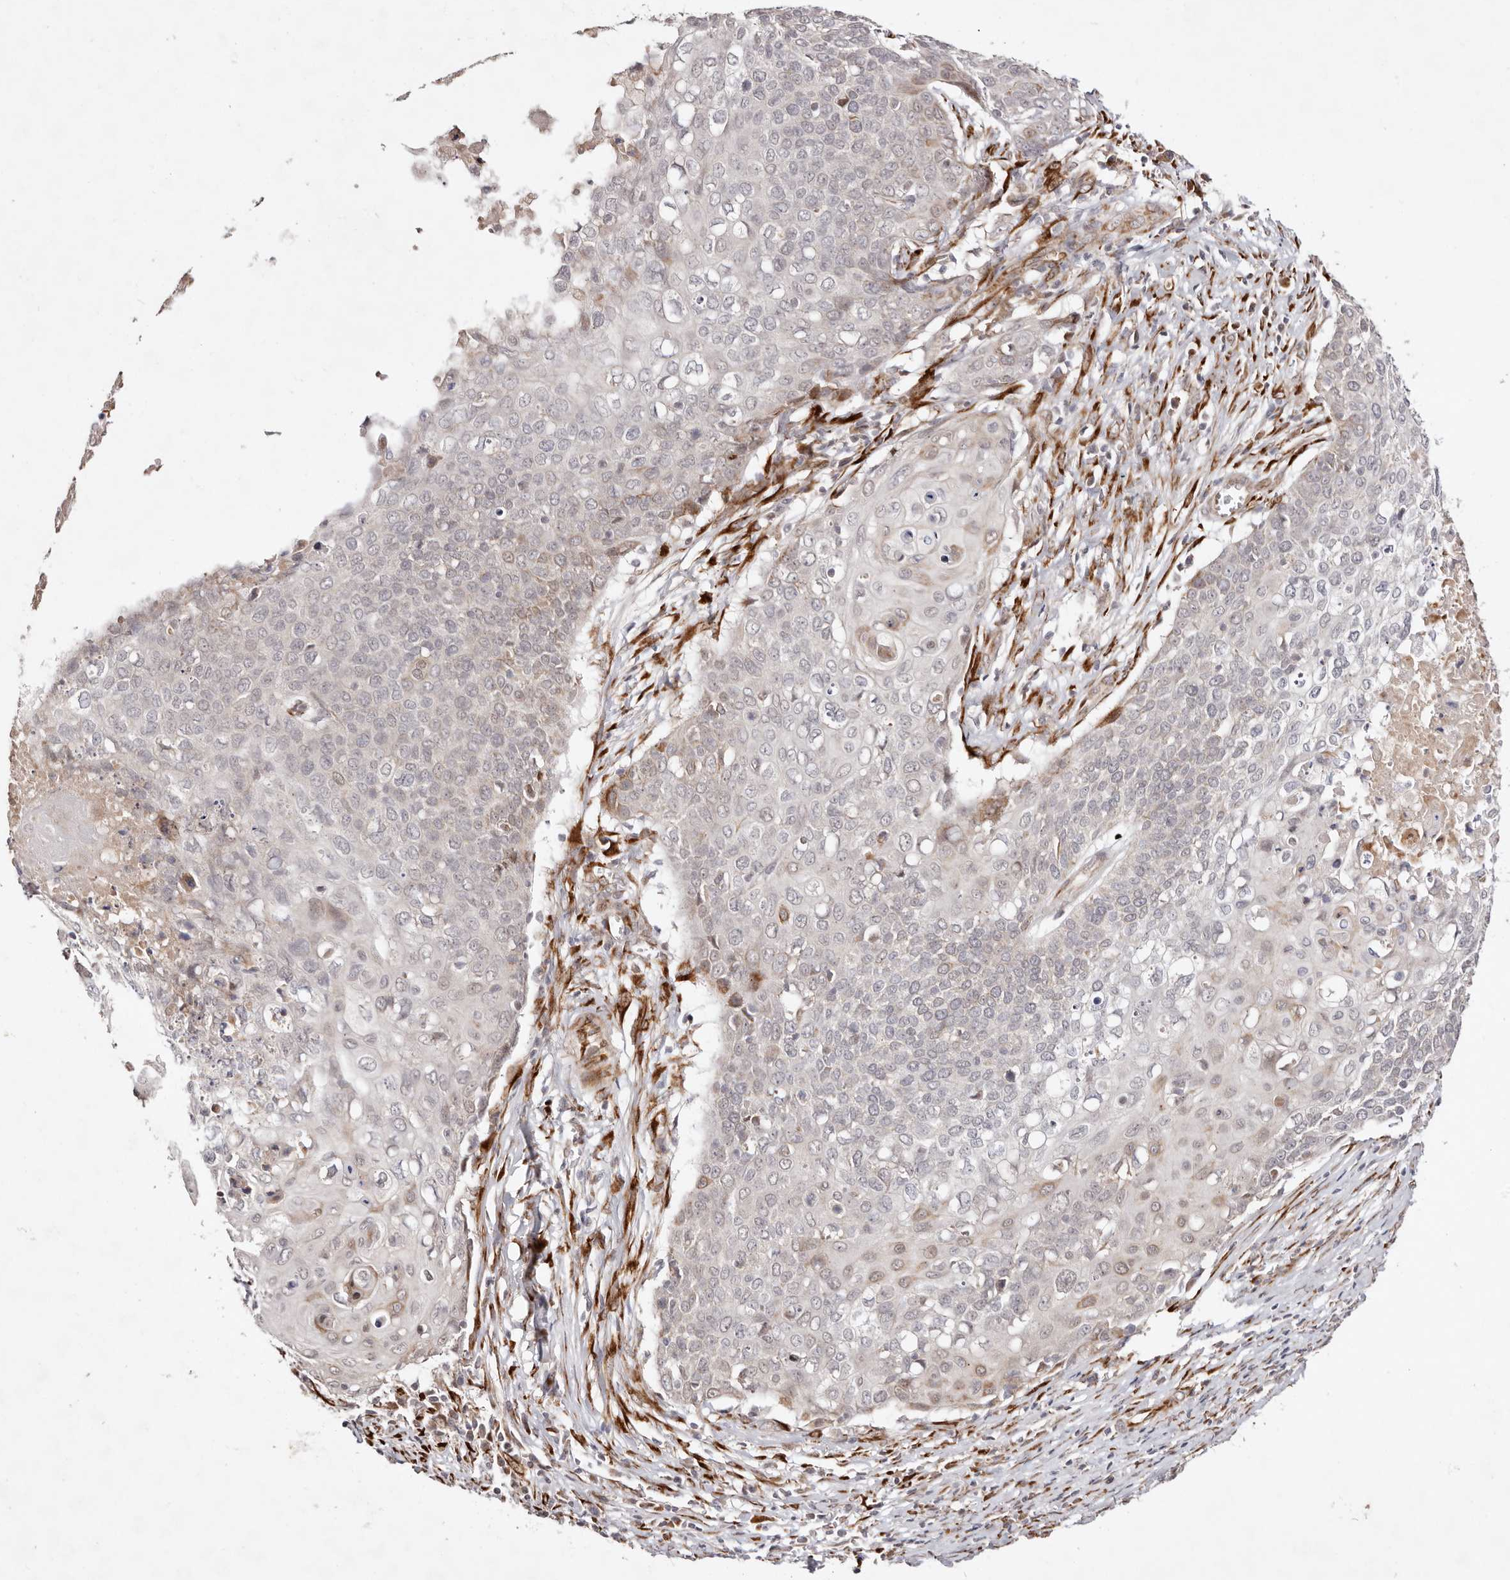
{"staining": {"intensity": "moderate", "quantity": "<25%", "location": "cytoplasmic/membranous"}, "tissue": "cervical cancer", "cell_type": "Tumor cells", "image_type": "cancer", "snomed": [{"axis": "morphology", "description": "Squamous cell carcinoma, NOS"}, {"axis": "topography", "description": "Cervix"}], "caption": "About <25% of tumor cells in cervical squamous cell carcinoma show moderate cytoplasmic/membranous protein staining as visualized by brown immunohistochemical staining.", "gene": "BCL2L15", "patient": {"sex": "female", "age": 39}}